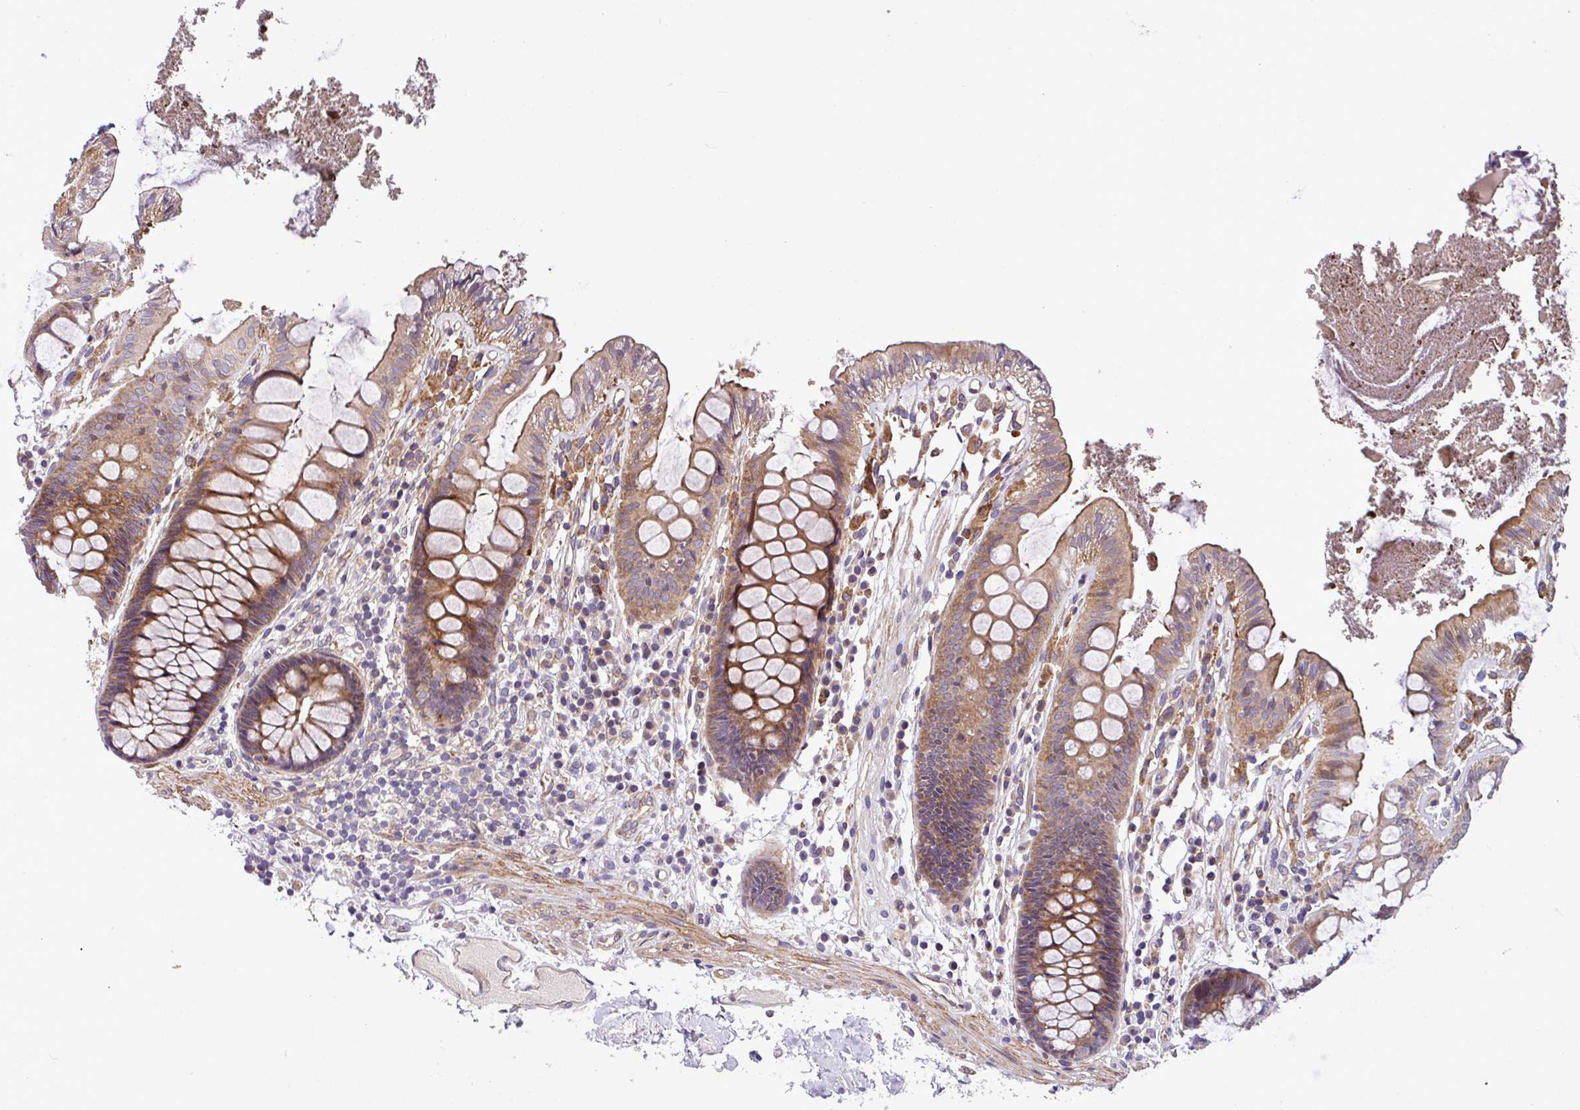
{"staining": {"intensity": "moderate", "quantity": ">75%", "location": "cytoplasmic/membranous"}, "tissue": "colon", "cell_type": "Endothelial cells", "image_type": "normal", "snomed": [{"axis": "morphology", "description": "Normal tissue, NOS"}, {"axis": "topography", "description": "Colon"}], "caption": "The photomicrograph displays staining of benign colon, revealing moderate cytoplasmic/membranous protein positivity (brown color) within endothelial cells. (IHC, brightfield microscopy, high magnification).", "gene": "CASS4", "patient": {"sex": "male", "age": 84}}